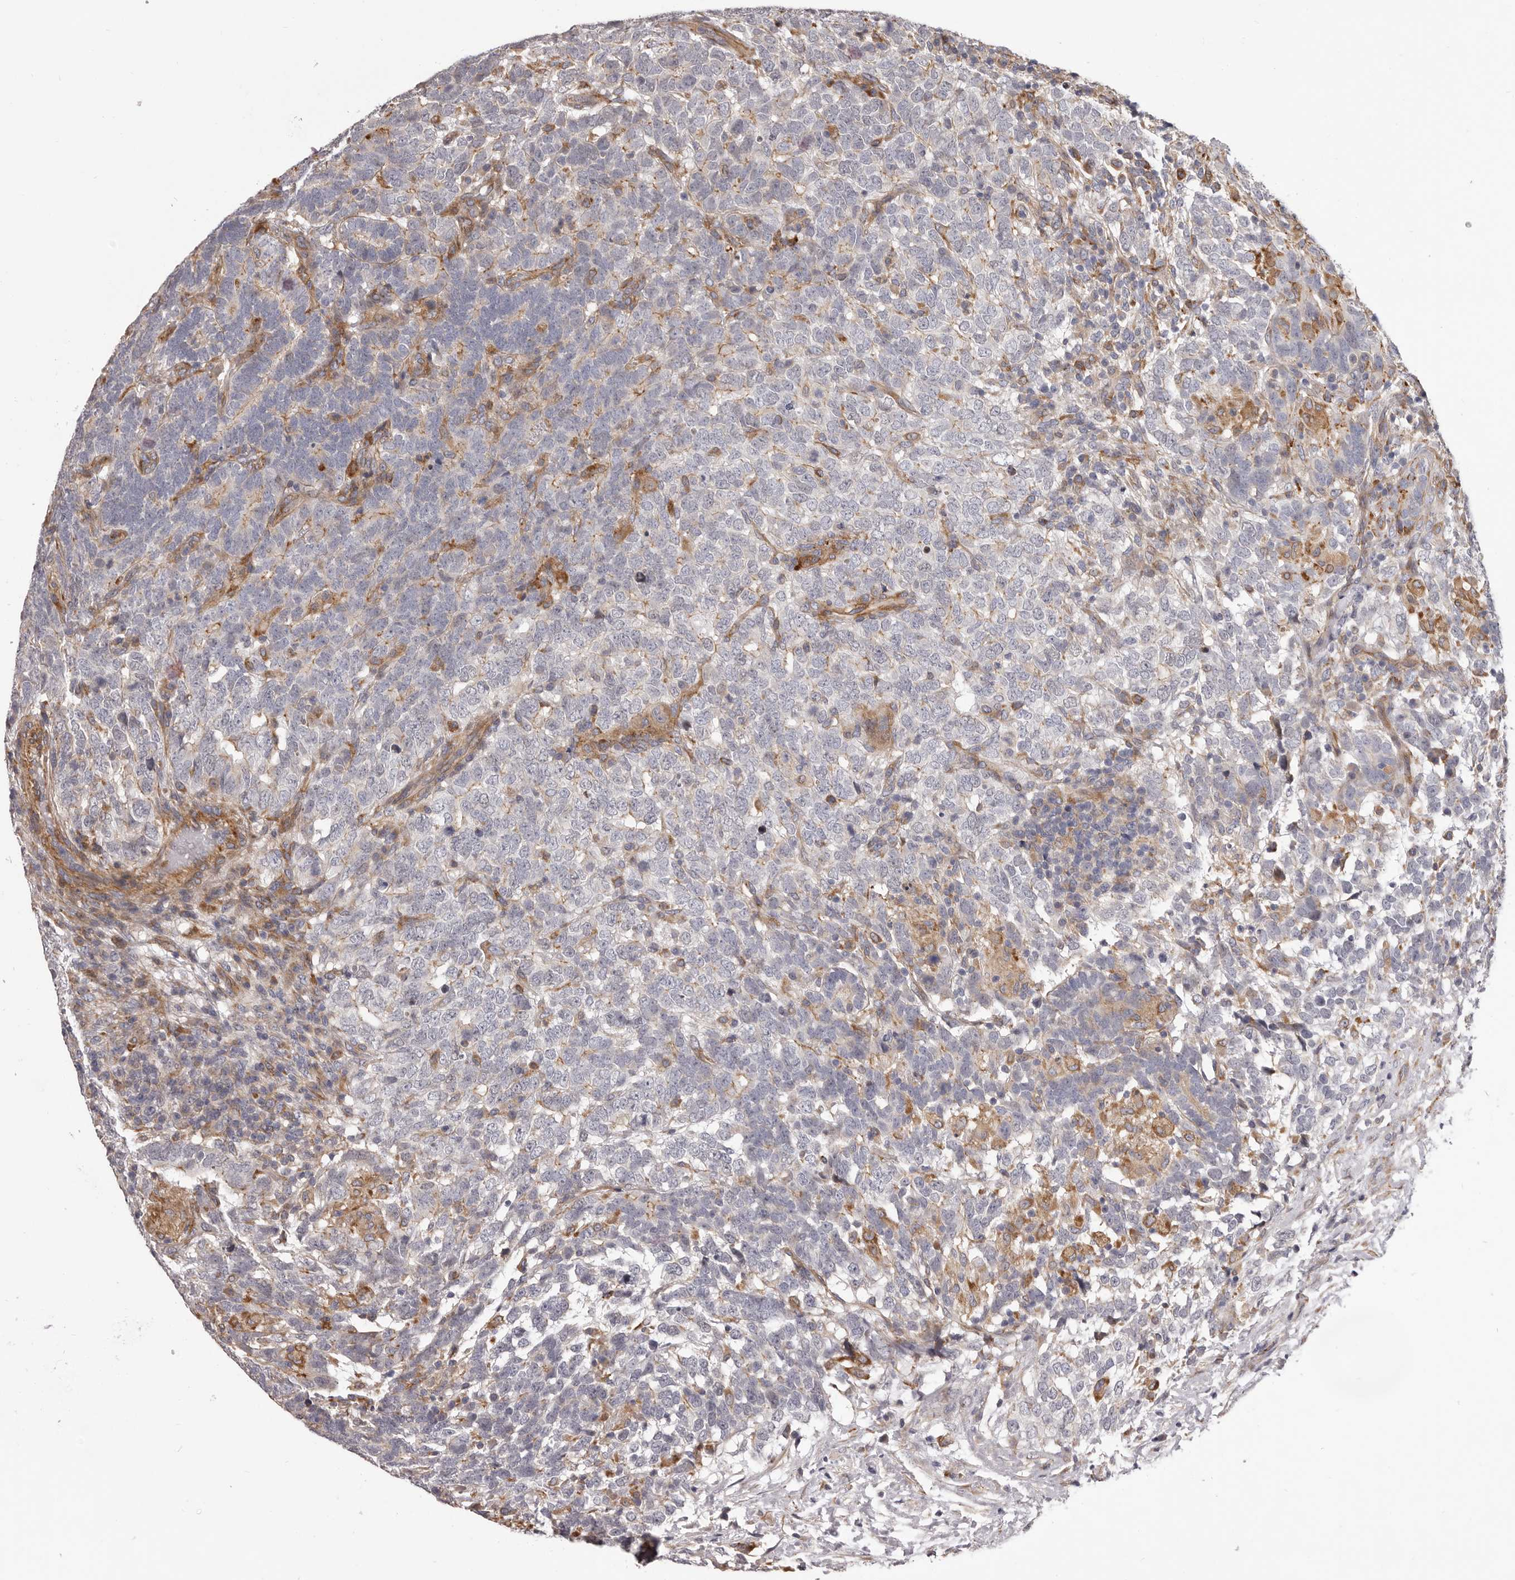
{"staining": {"intensity": "moderate", "quantity": "<25%", "location": "cytoplasmic/membranous"}, "tissue": "testis cancer", "cell_type": "Tumor cells", "image_type": "cancer", "snomed": [{"axis": "morphology", "description": "Carcinoma, Embryonal, NOS"}, {"axis": "topography", "description": "Testis"}], "caption": "Immunohistochemical staining of human testis embryonal carcinoma displays low levels of moderate cytoplasmic/membranous protein expression in about <25% of tumor cells.", "gene": "ALPK1", "patient": {"sex": "male", "age": 26}}